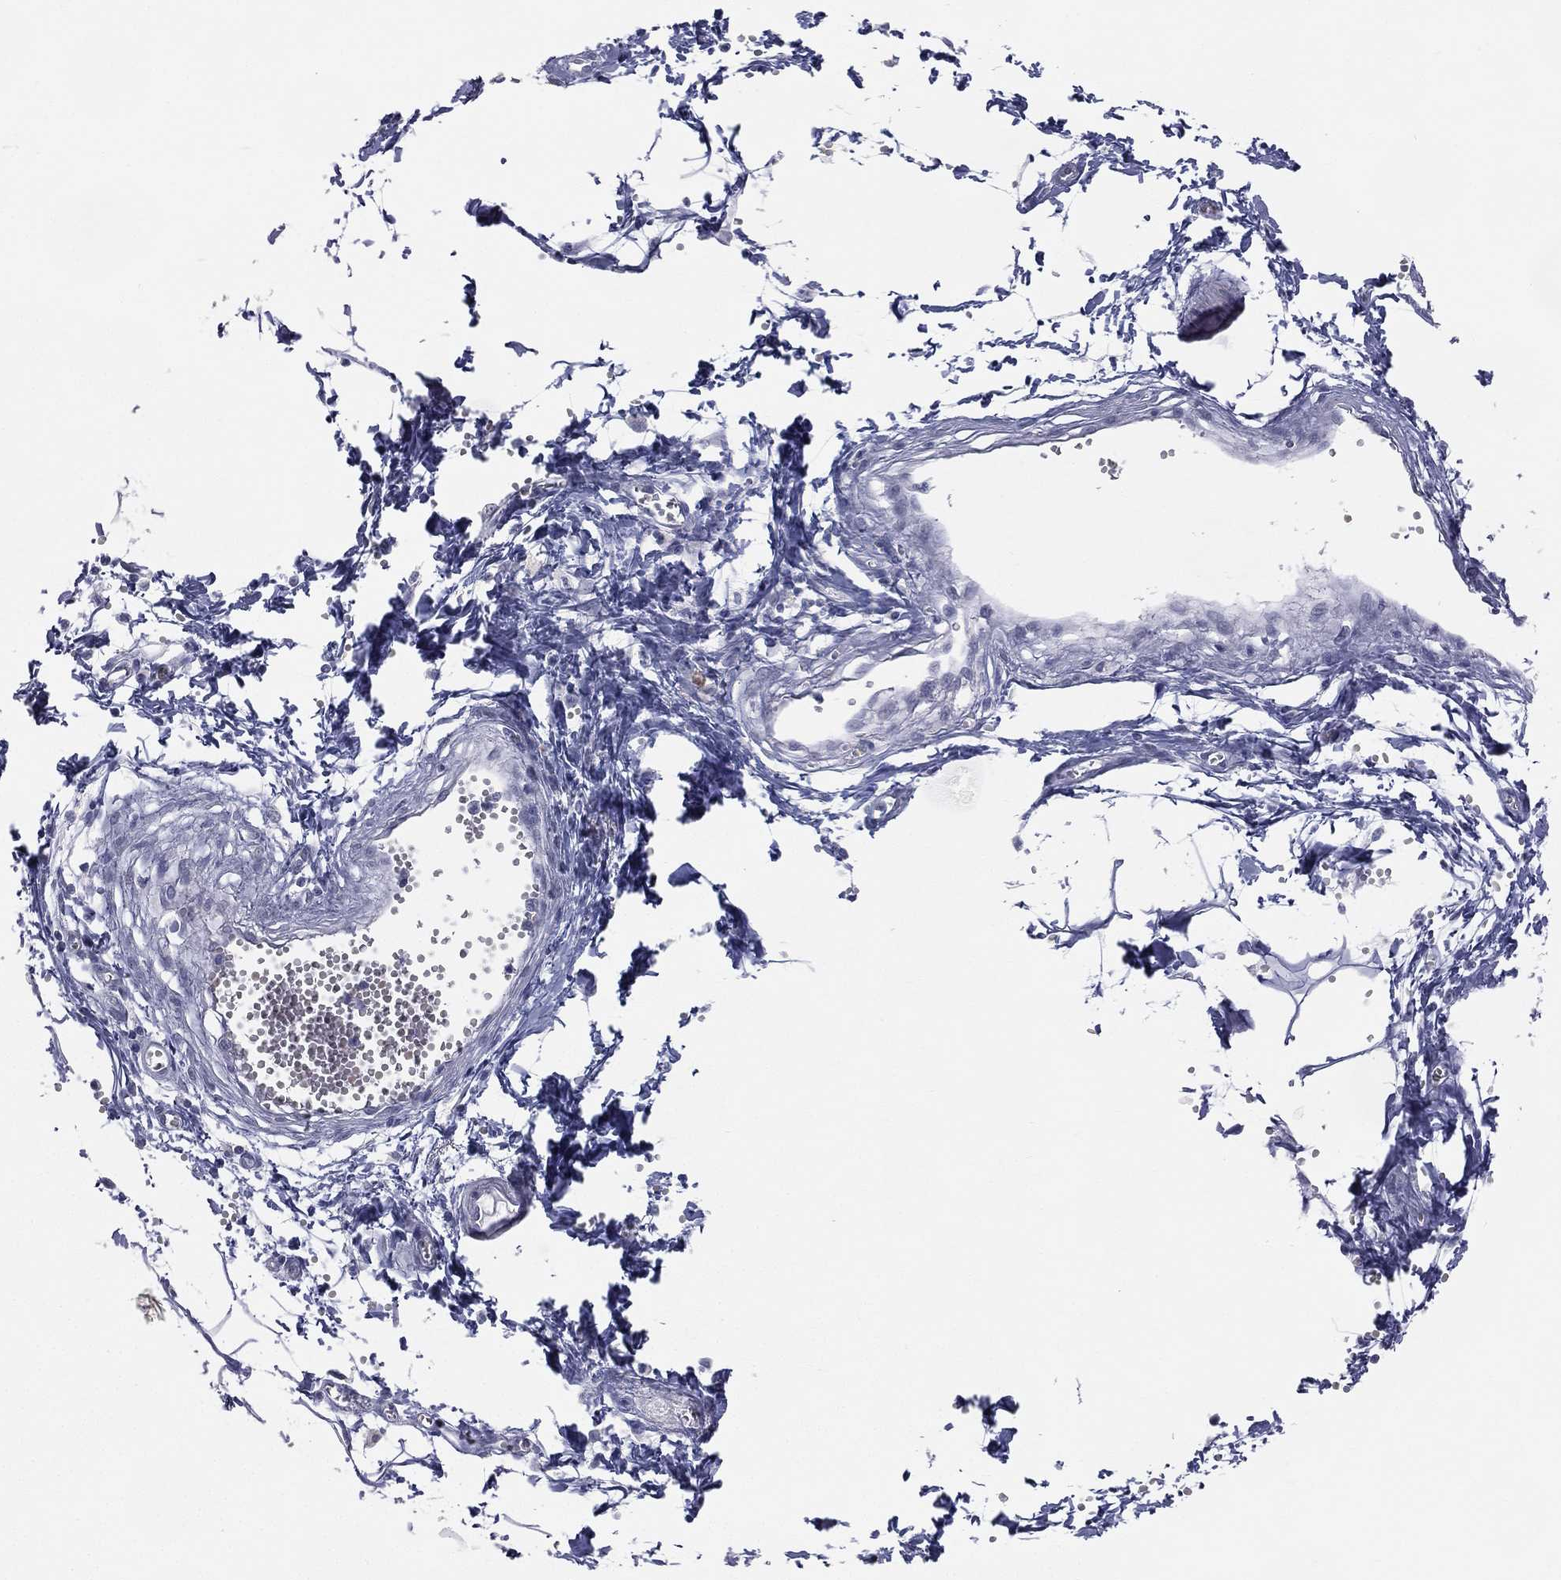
{"staining": {"intensity": "negative", "quantity": "none", "location": "none"}, "tissue": "pancreatic cancer", "cell_type": "Tumor cells", "image_type": "cancer", "snomed": [{"axis": "morphology", "description": "Adenocarcinoma, NOS"}, {"axis": "topography", "description": "Pancreas"}], "caption": "An IHC photomicrograph of adenocarcinoma (pancreatic) is shown. There is no staining in tumor cells of adenocarcinoma (pancreatic).", "gene": "DMKN", "patient": {"sex": "female", "age": 61}}